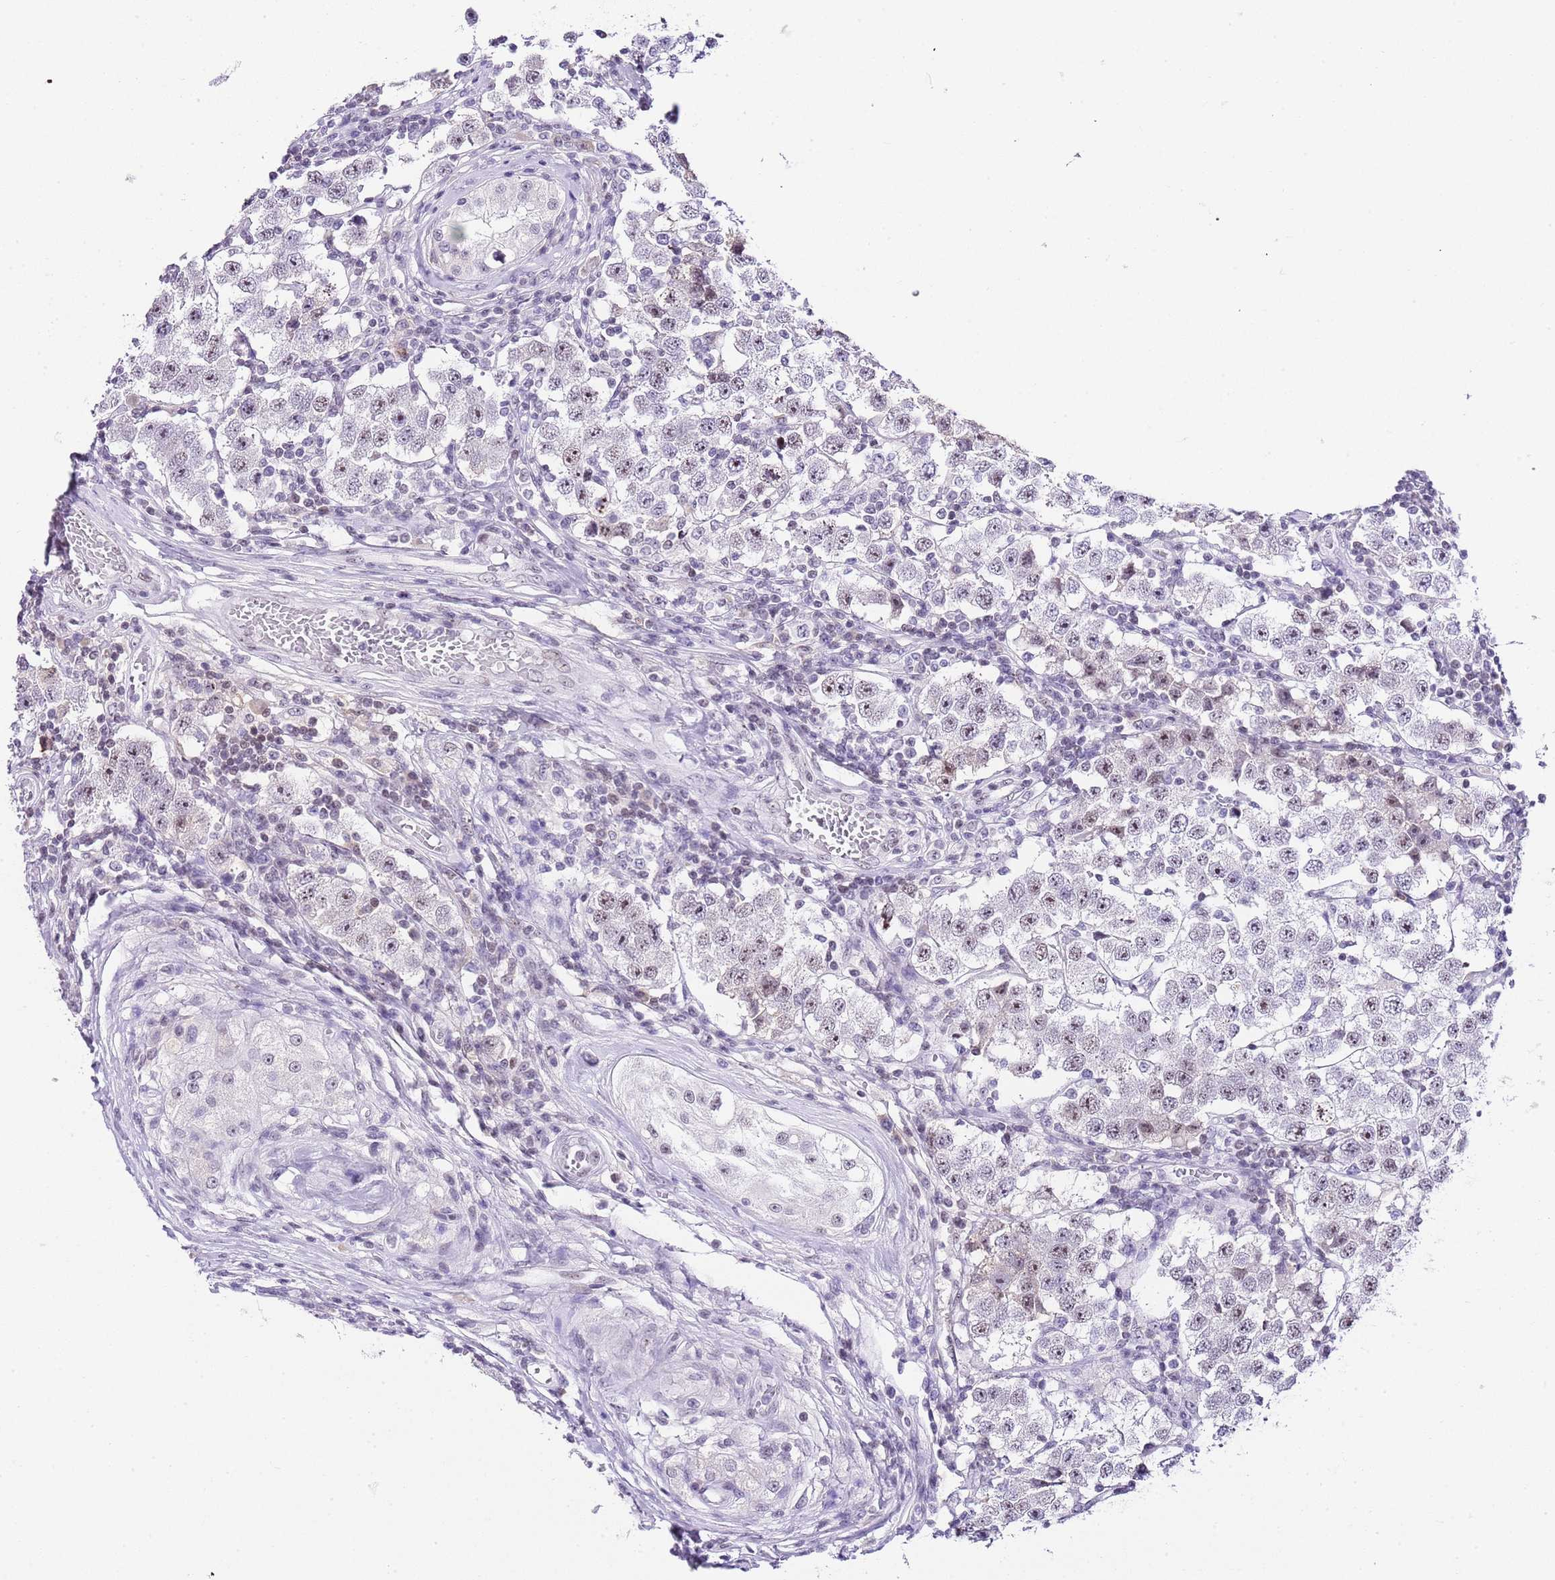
{"staining": {"intensity": "weak", "quantity": ">75%", "location": "nuclear"}, "tissue": "testis cancer", "cell_type": "Tumor cells", "image_type": "cancer", "snomed": [{"axis": "morphology", "description": "Seminoma, NOS"}, {"axis": "topography", "description": "Testis"}], "caption": "A low amount of weak nuclear positivity is identified in about >75% of tumor cells in seminoma (testis) tissue.", "gene": "NOP56", "patient": {"sex": "male", "age": 34}}